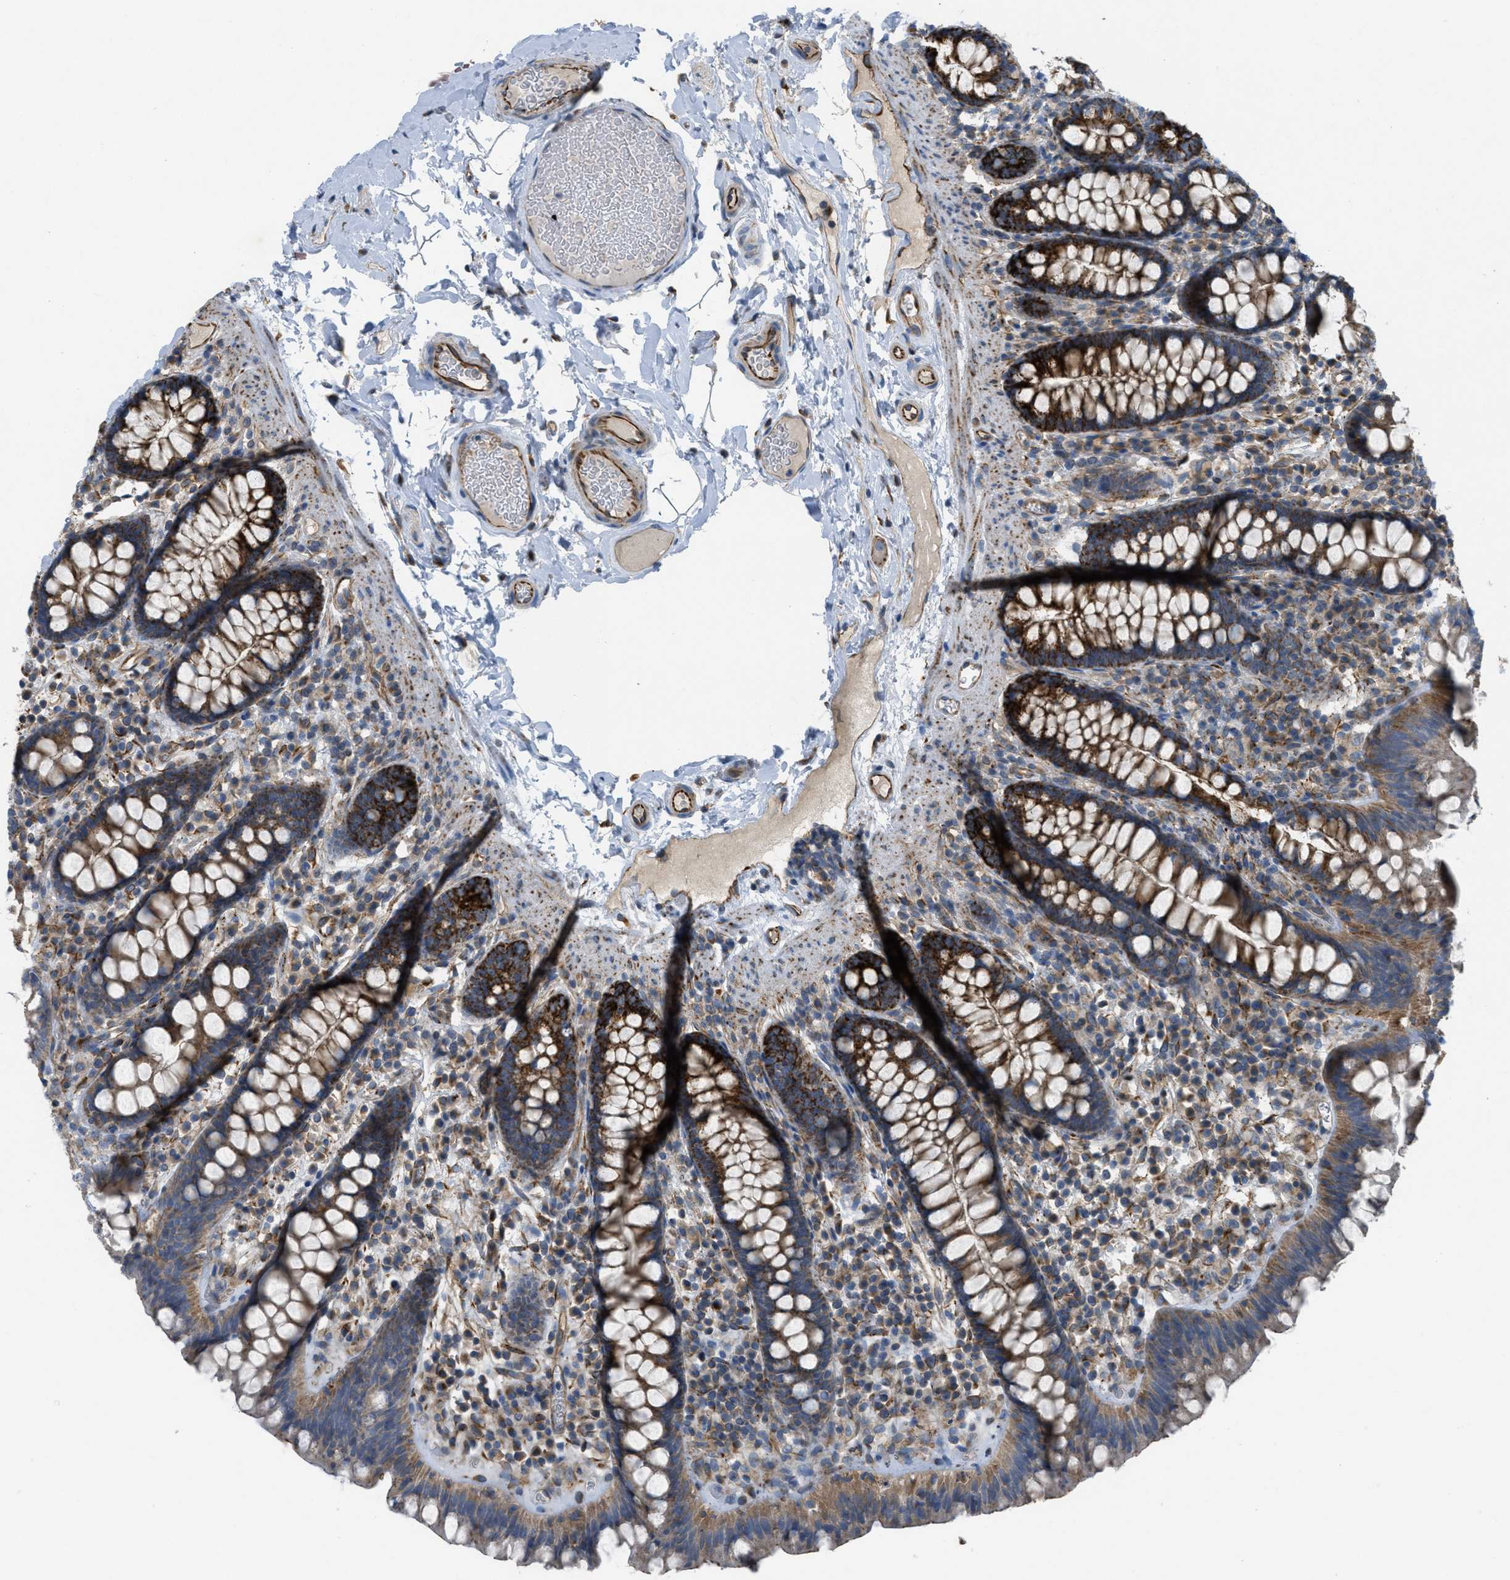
{"staining": {"intensity": "moderate", "quantity": "25%-75%", "location": "cytoplasmic/membranous"}, "tissue": "colon", "cell_type": "Endothelial cells", "image_type": "normal", "snomed": [{"axis": "morphology", "description": "Normal tissue, NOS"}, {"axis": "topography", "description": "Colon"}], "caption": "Colon stained with DAB (3,3'-diaminobenzidine) IHC reveals medium levels of moderate cytoplasmic/membranous expression in approximately 25%-75% of endothelial cells. (Stains: DAB in brown, nuclei in blue, Microscopy: brightfield microscopy at high magnification).", "gene": "BTN3A1", "patient": {"sex": "female", "age": 80}}